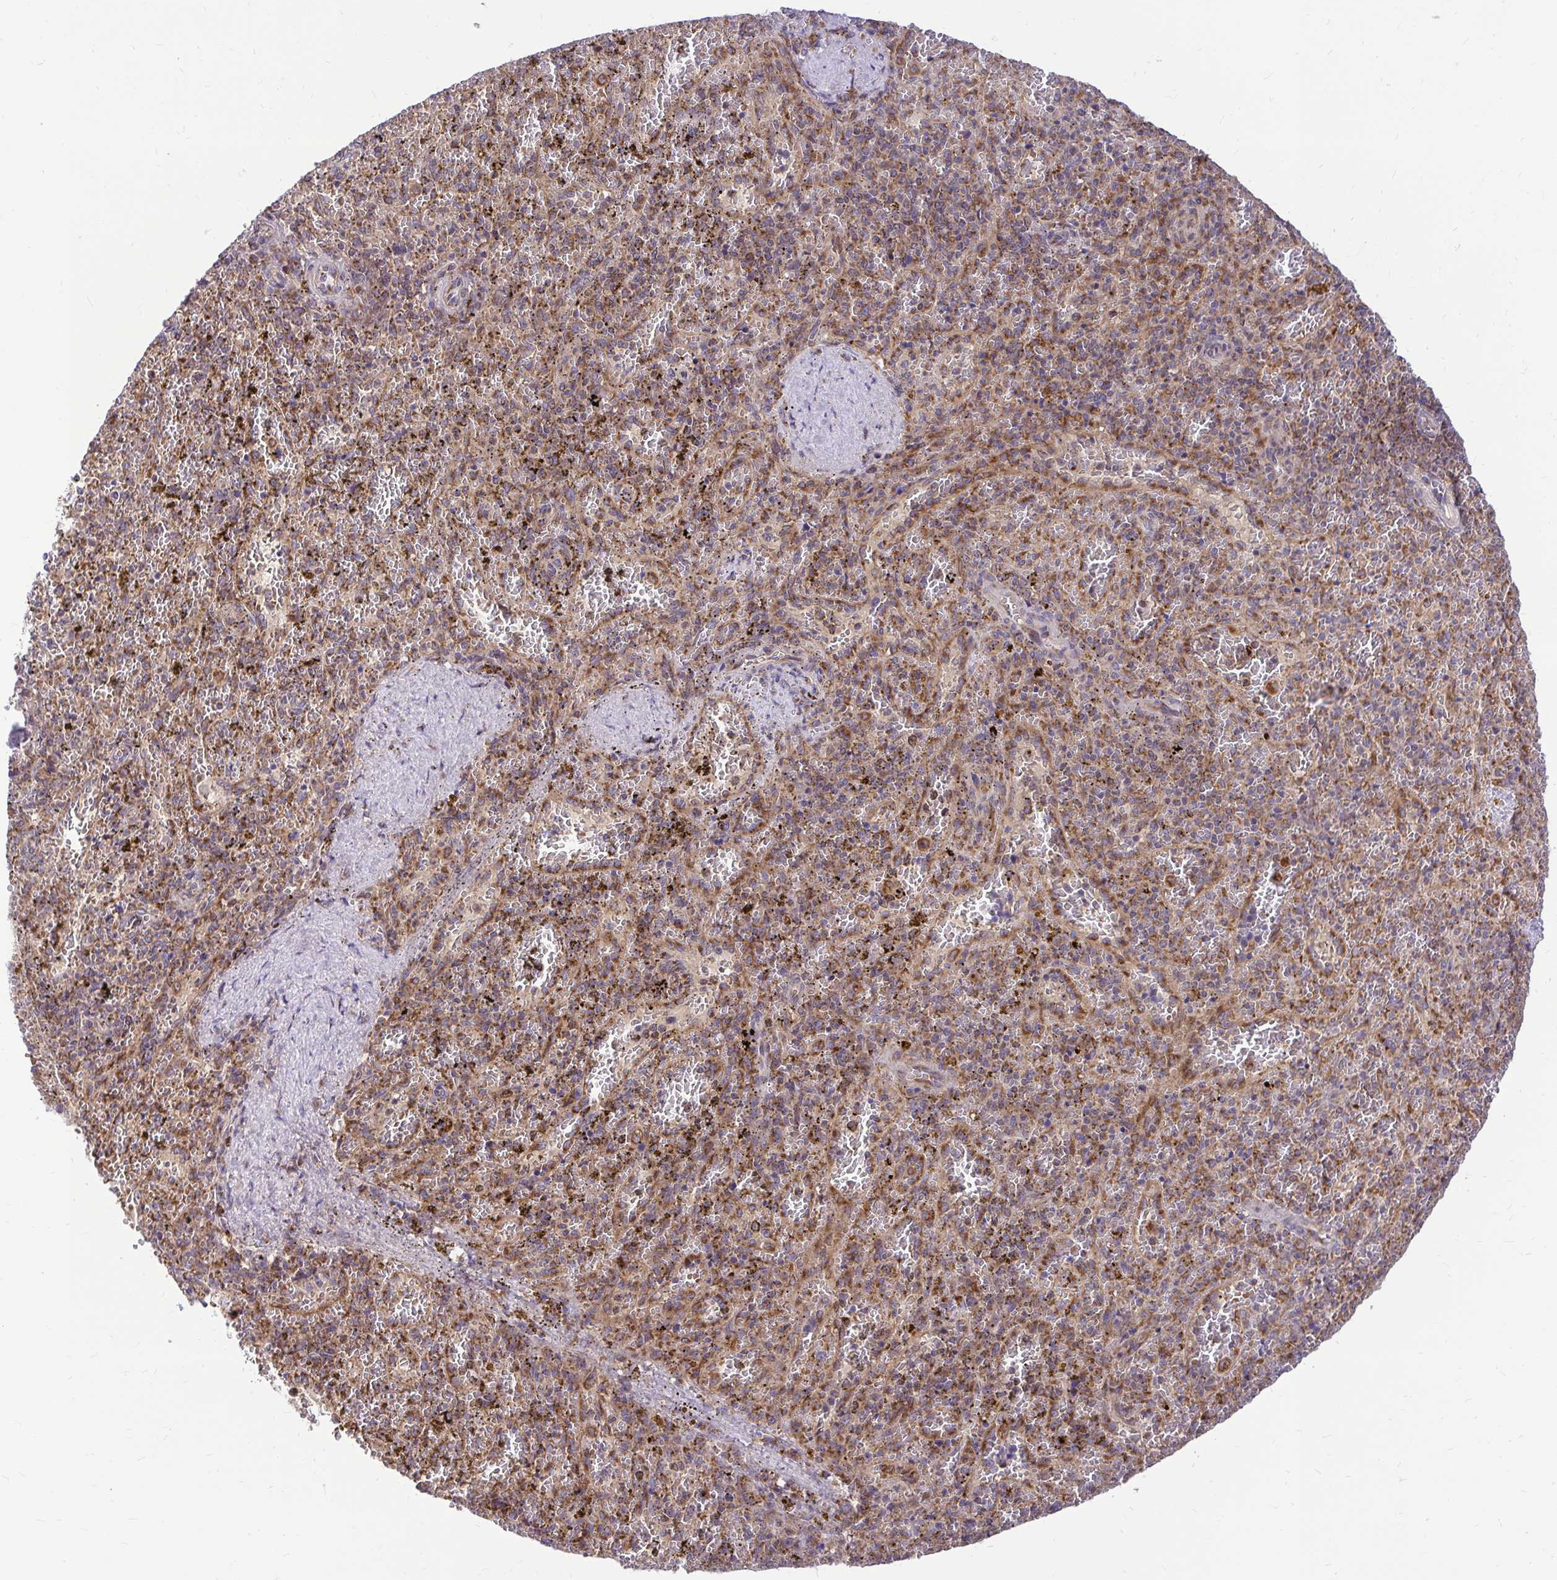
{"staining": {"intensity": "strong", "quantity": "25%-75%", "location": "cytoplasmic/membranous"}, "tissue": "spleen", "cell_type": "Cells in red pulp", "image_type": "normal", "snomed": [{"axis": "morphology", "description": "Normal tissue, NOS"}, {"axis": "topography", "description": "Spleen"}], "caption": "IHC of unremarkable spleen shows high levels of strong cytoplasmic/membranous staining in approximately 25%-75% of cells in red pulp. The protein is stained brown, and the nuclei are stained in blue (DAB IHC with brightfield microscopy, high magnification).", "gene": "VTI1B", "patient": {"sex": "female", "age": 50}}